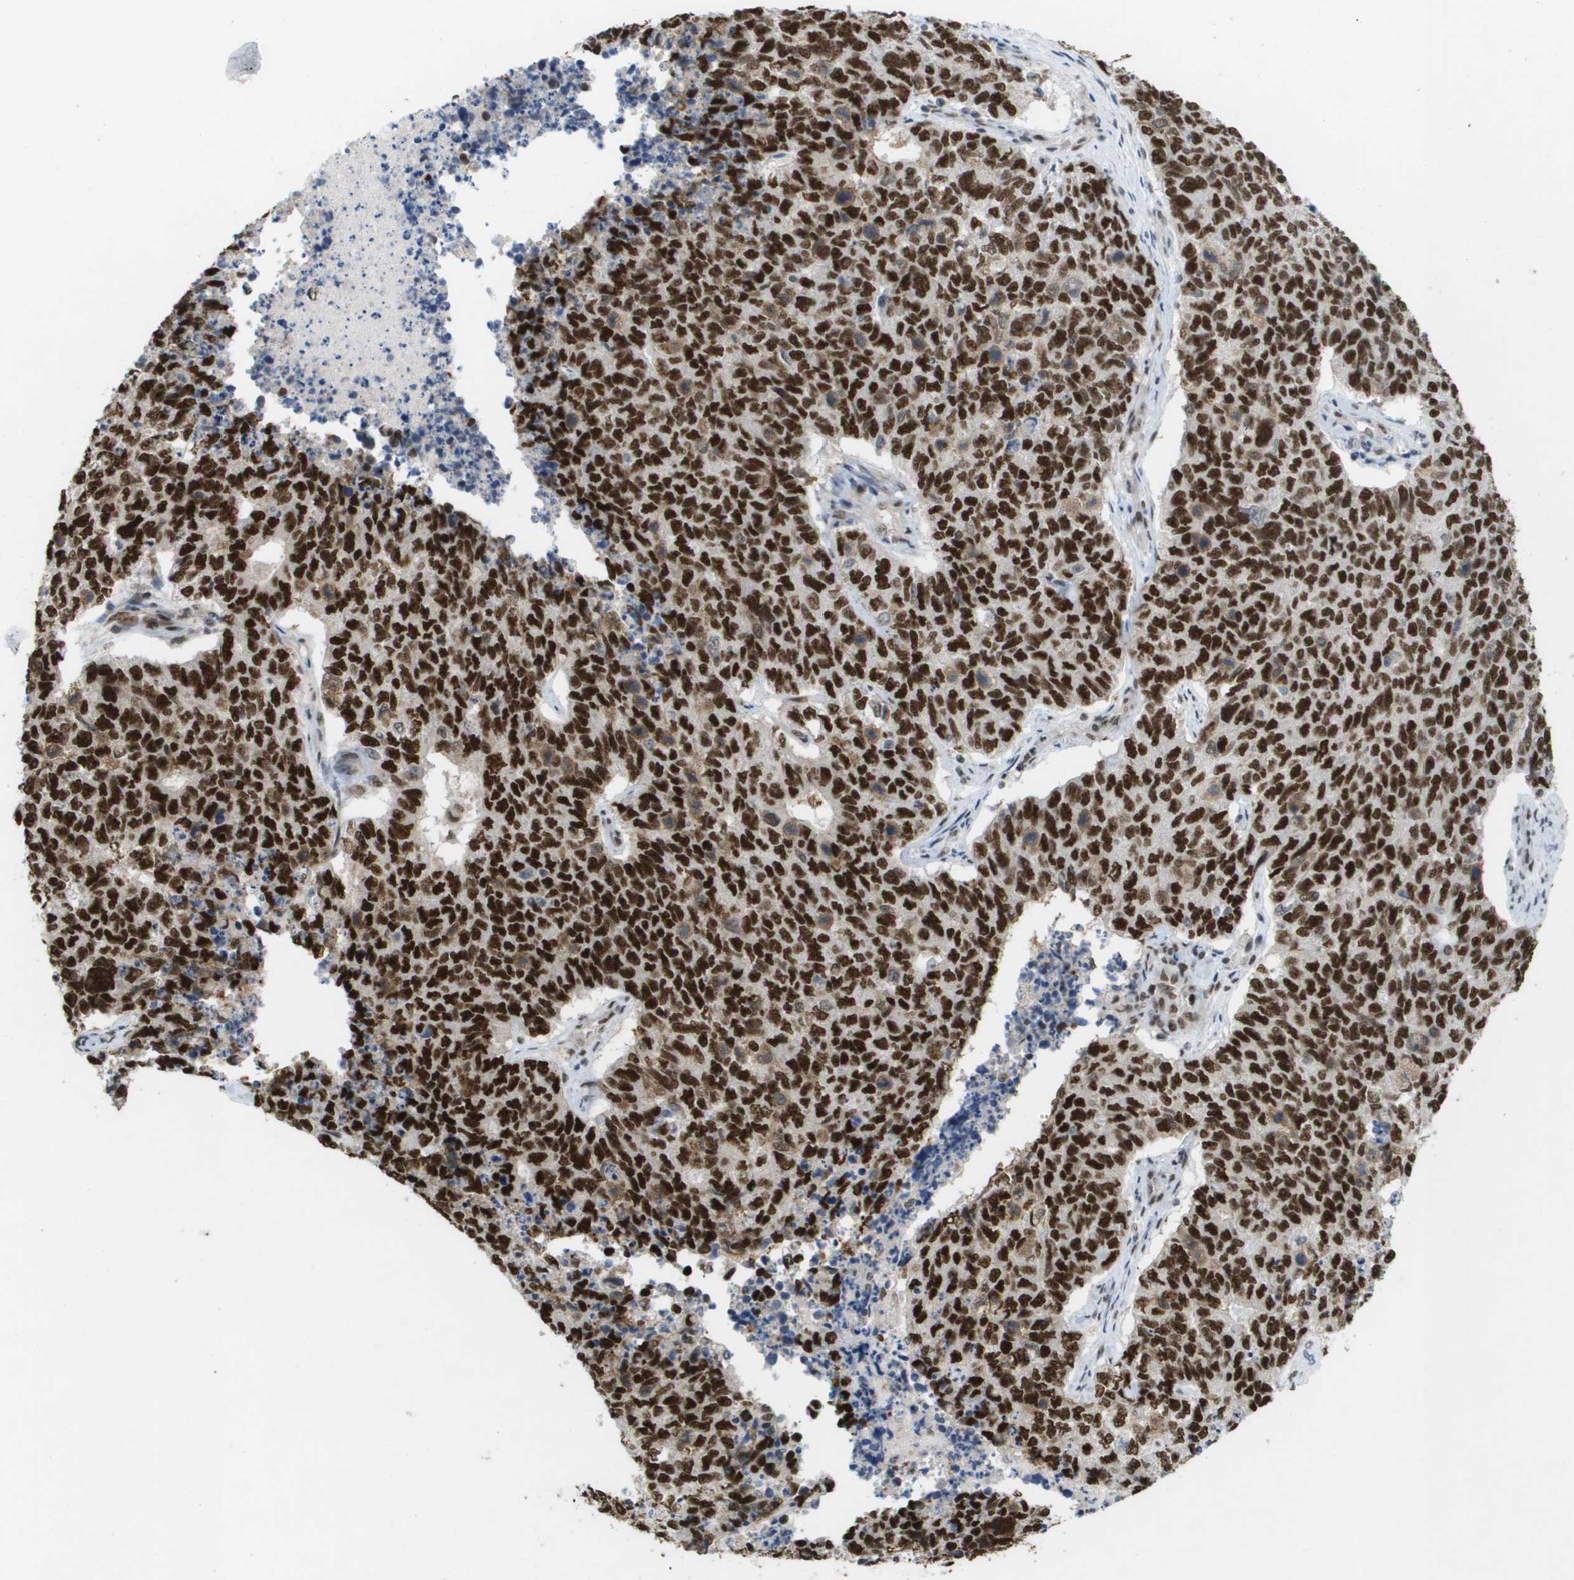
{"staining": {"intensity": "strong", "quantity": ">75%", "location": "nuclear"}, "tissue": "cervical cancer", "cell_type": "Tumor cells", "image_type": "cancer", "snomed": [{"axis": "morphology", "description": "Squamous cell carcinoma, NOS"}, {"axis": "topography", "description": "Cervix"}], "caption": "This photomicrograph exhibits cervical cancer (squamous cell carcinoma) stained with IHC to label a protein in brown. The nuclear of tumor cells show strong positivity for the protein. Nuclei are counter-stained blue.", "gene": "CDT1", "patient": {"sex": "female", "age": 63}}